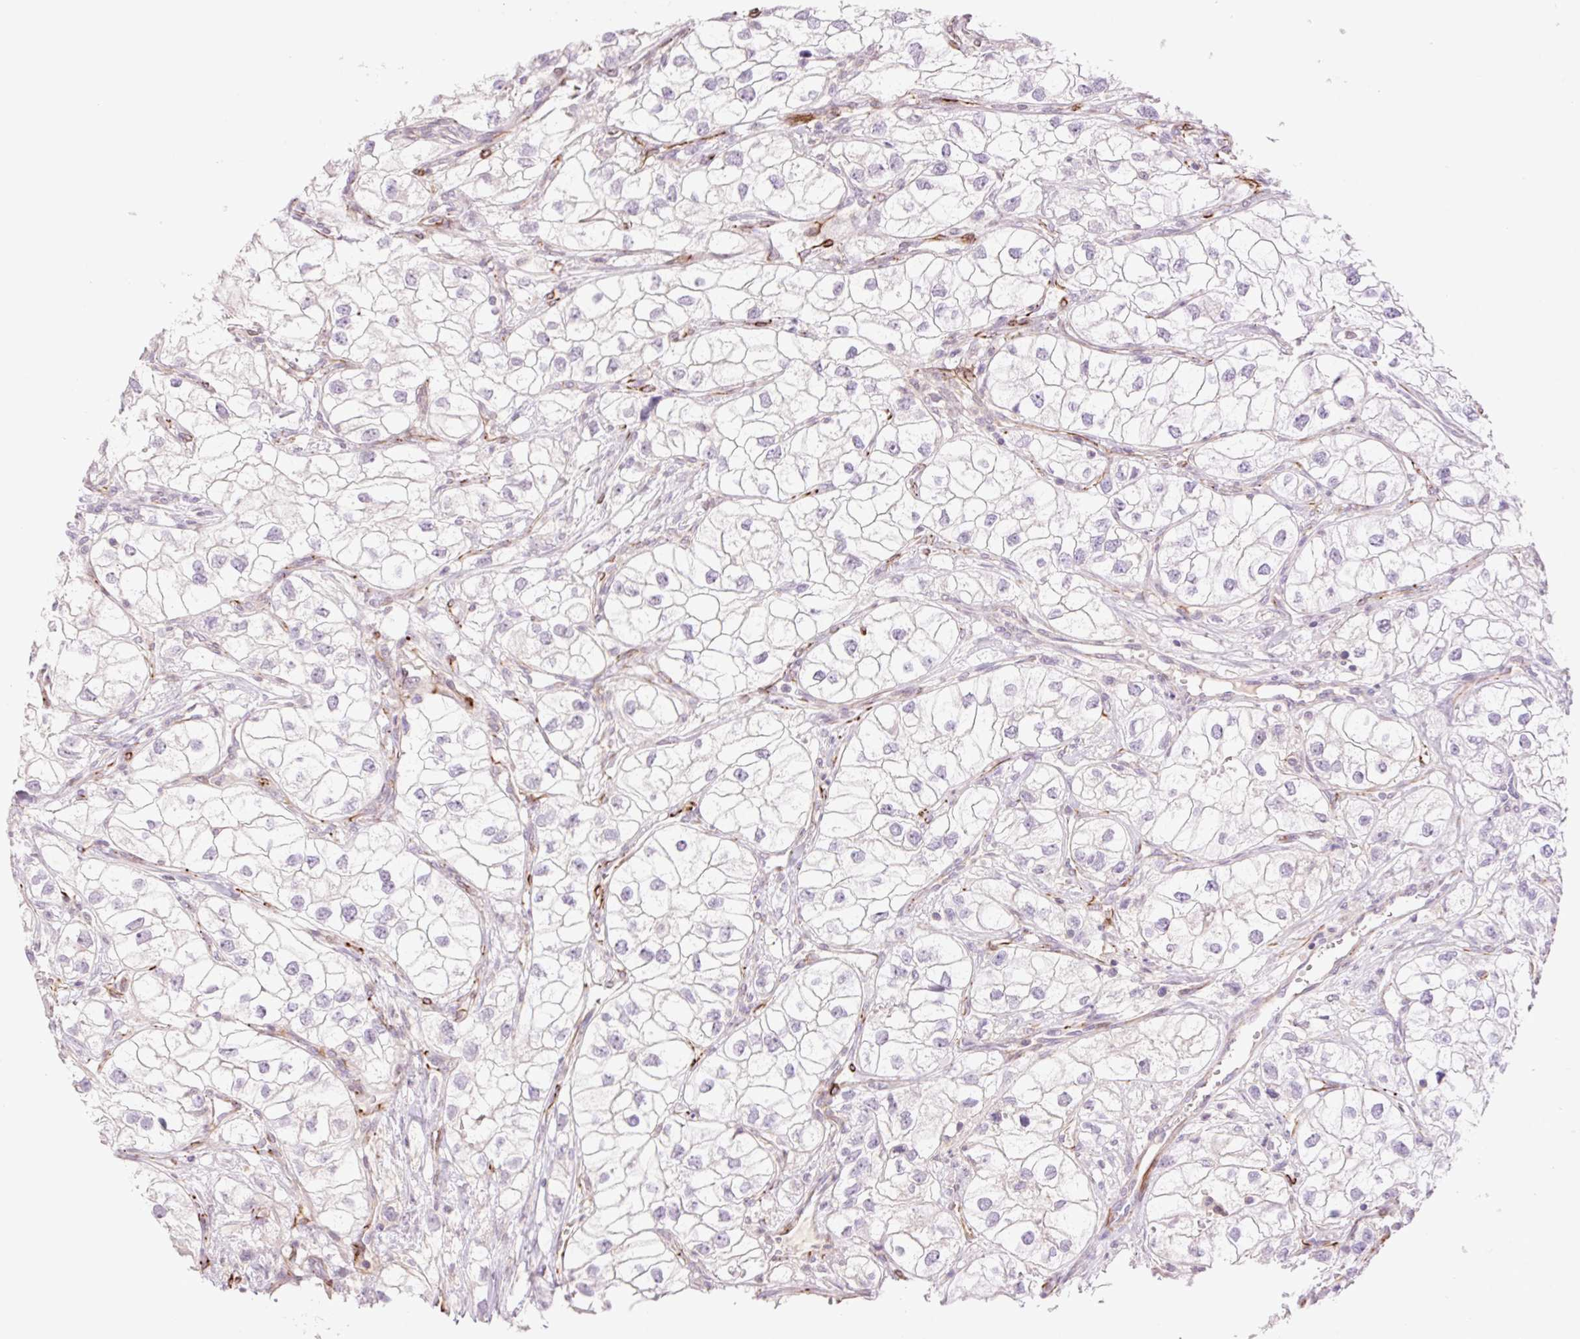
{"staining": {"intensity": "negative", "quantity": "none", "location": "none"}, "tissue": "renal cancer", "cell_type": "Tumor cells", "image_type": "cancer", "snomed": [{"axis": "morphology", "description": "Adenocarcinoma, NOS"}, {"axis": "topography", "description": "Kidney"}], "caption": "Immunohistochemistry histopathology image of neoplastic tissue: human renal adenocarcinoma stained with DAB (3,3'-diaminobenzidine) demonstrates no significant protein positivity in tumor cells. (DAB IHC visualized using brightfield microscopy, high magnification).", "gene": "ZFYVE21", "patient": {"sex": "male", "age": 59}}